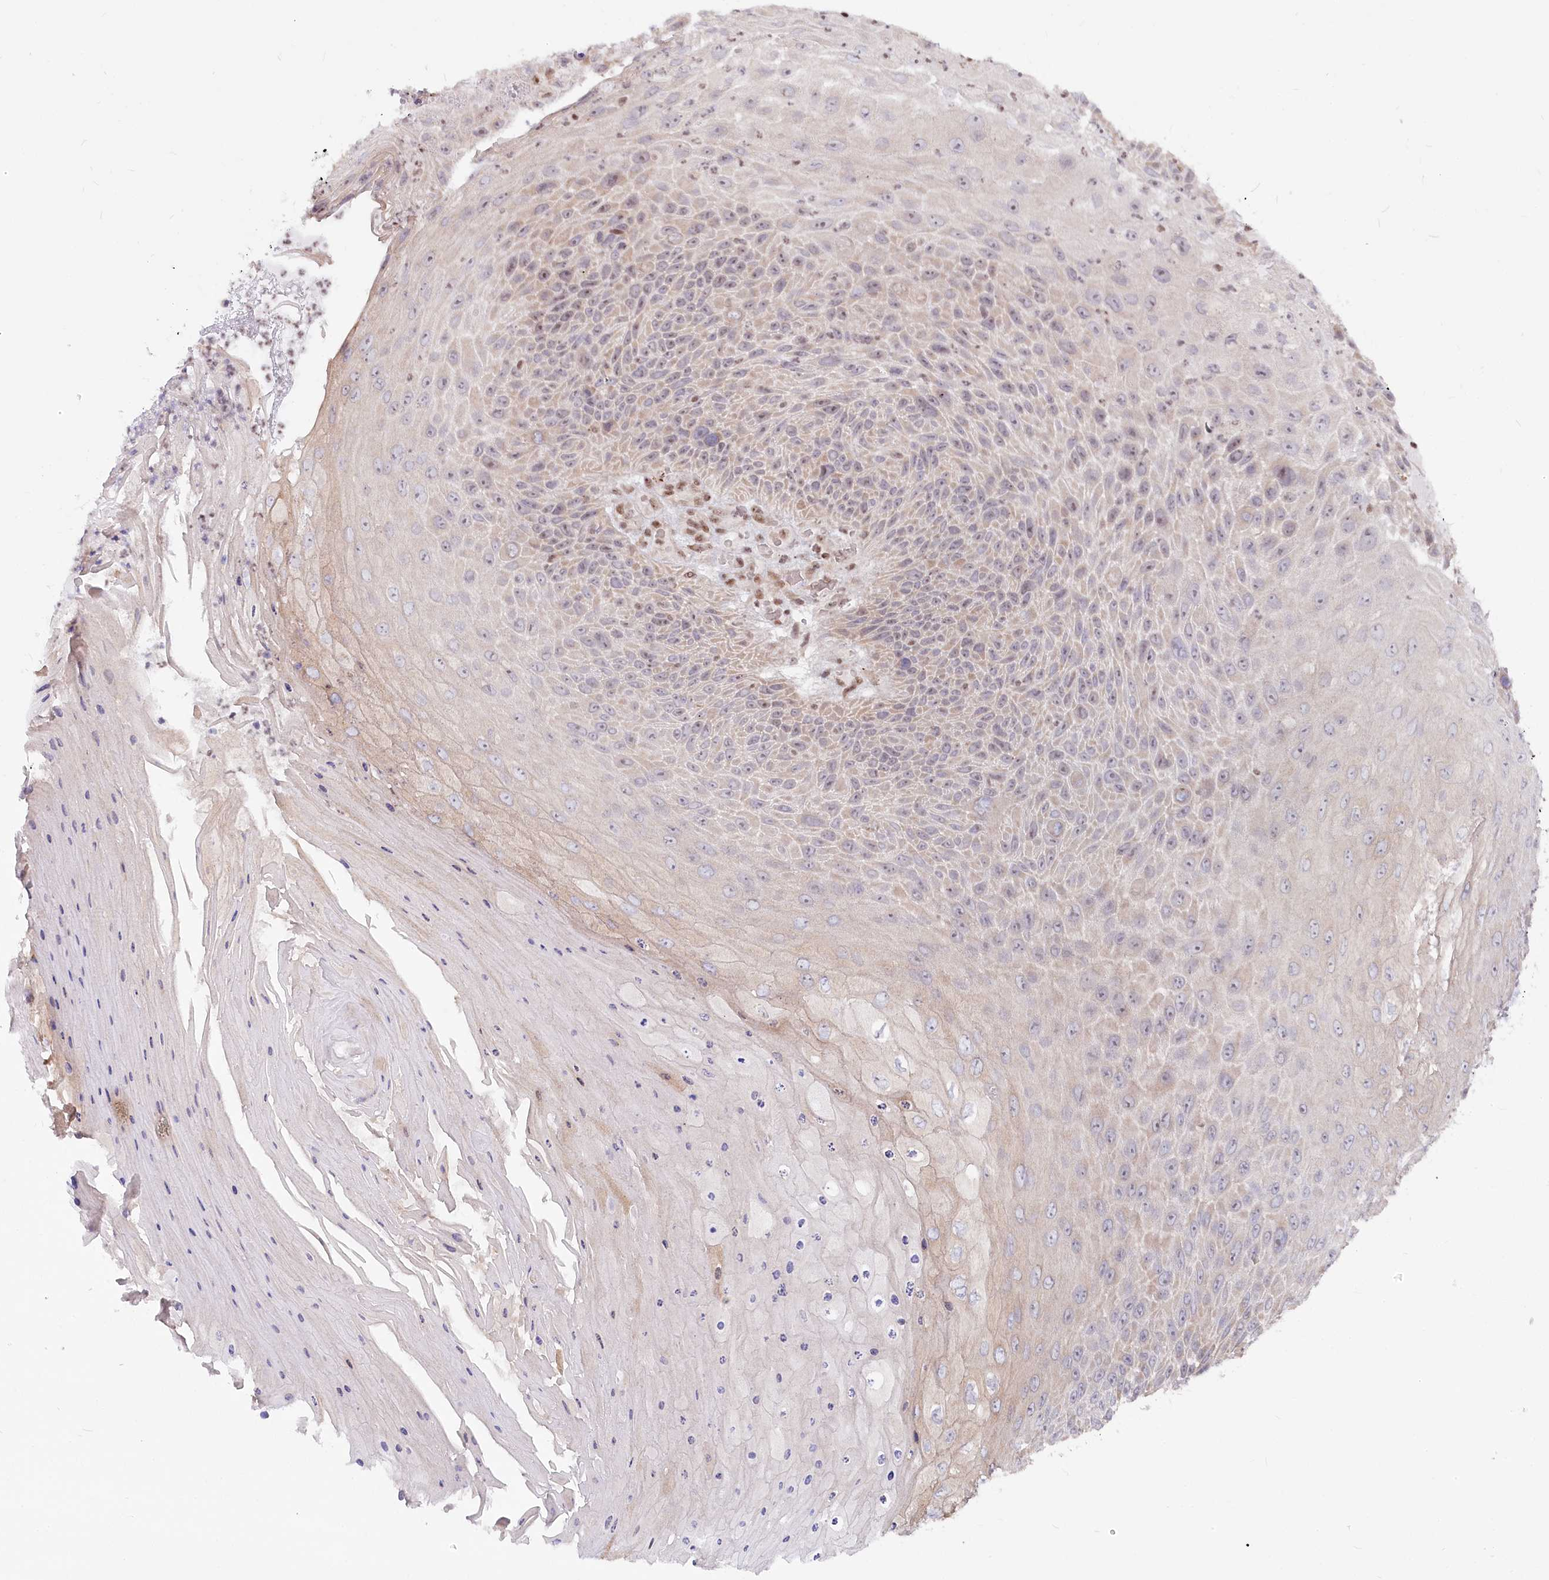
{"staining": {"intensity": "weak", "quantity": "<25%", "location": "nuclear"}, "tissue": "skin cancer", "cell_type": "Tumor cells", "image_type": "cancer", "snomed": [{"axis": "morphology", "description": "Squamous cell carcinoma, NOS"}, {"axis": "topography", "description": "Skin"}], "caption": "Tumor cells show no significant expression in squamous cell carcinoma (skin).", "gene": "CGGBP1", "patient": {"sex": "female", "age": 88}}